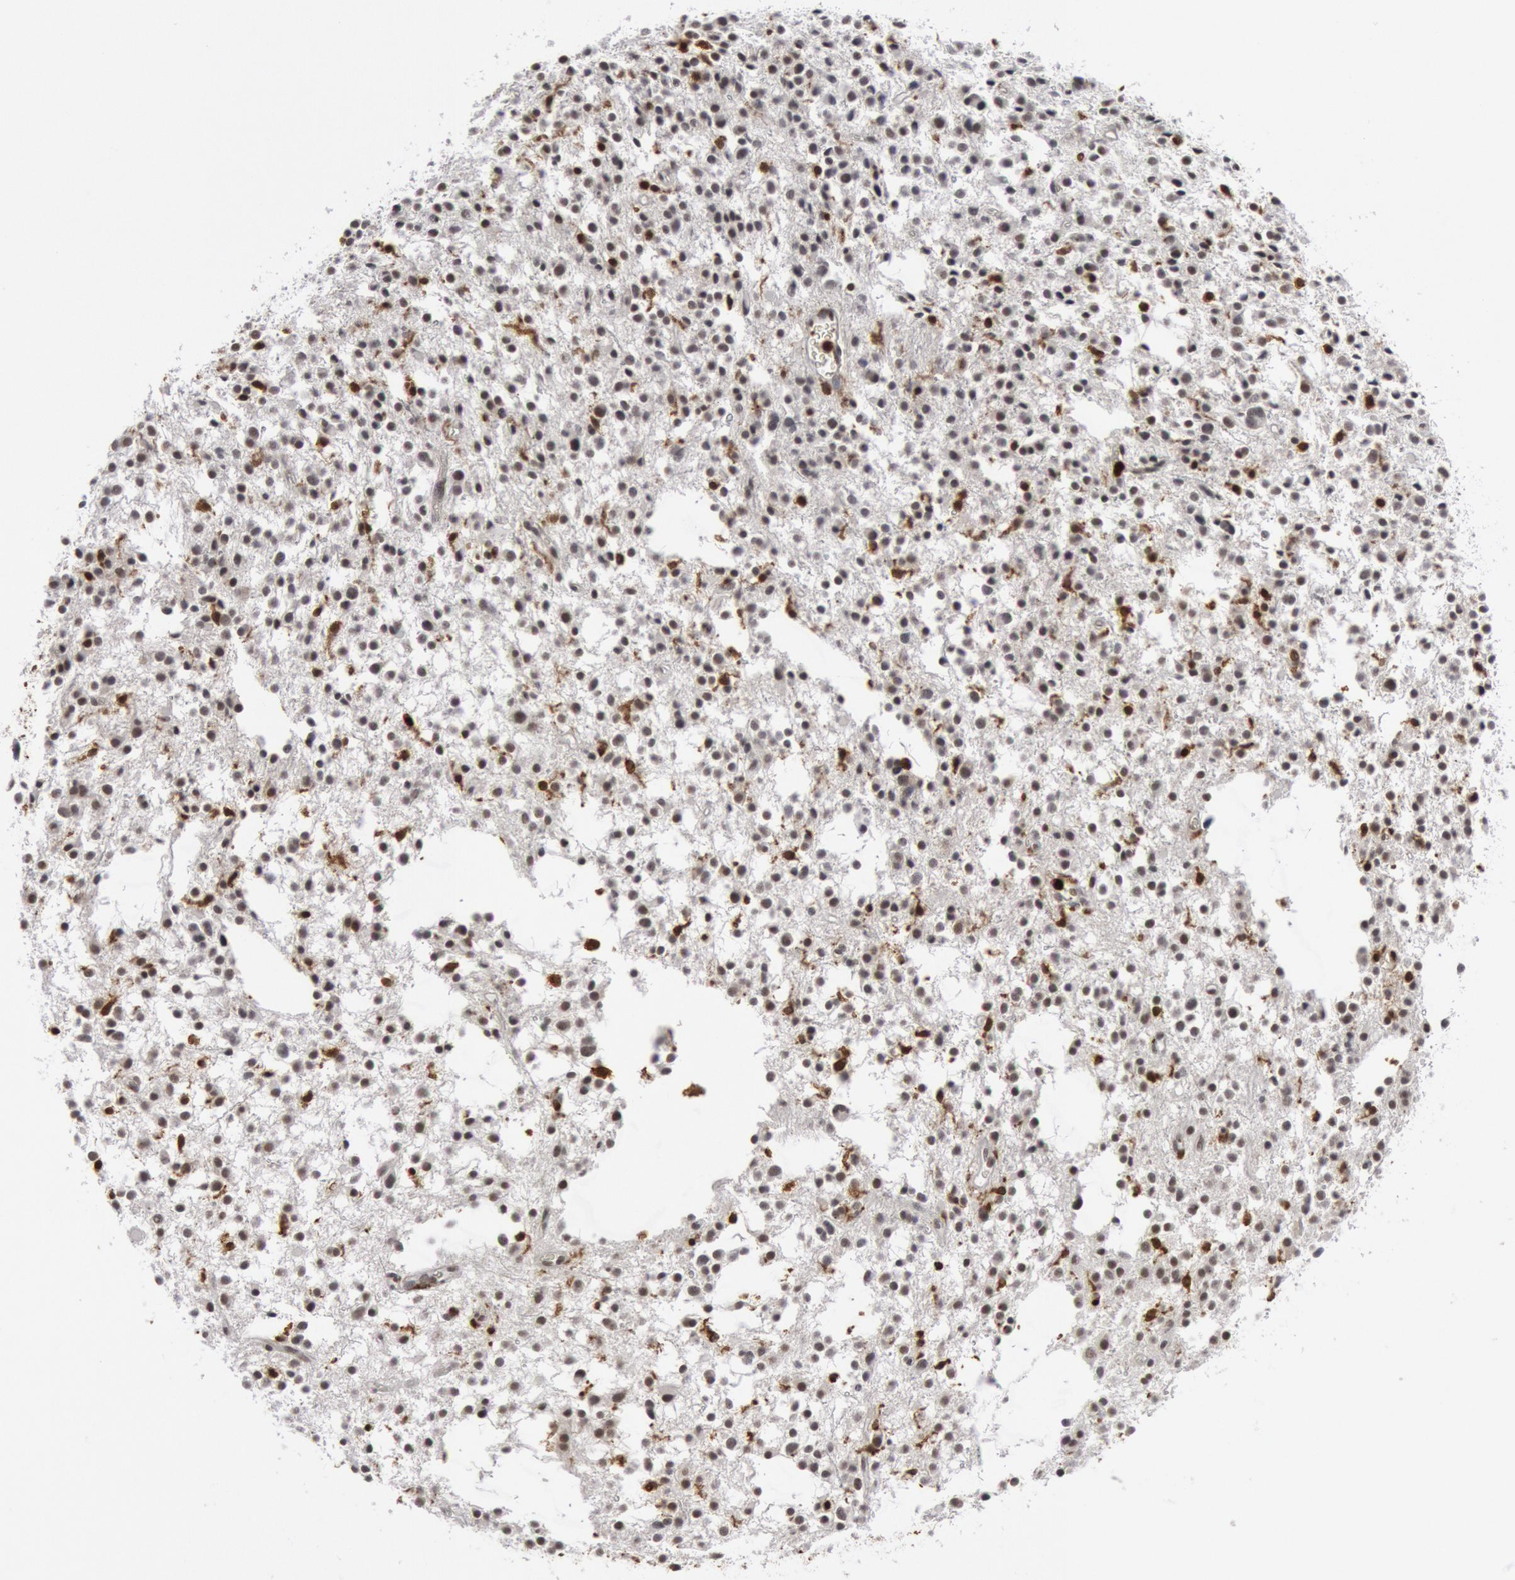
{"staining": {"intensity": "moderate", "quantity": "<25%", "location": "nuclear"}, "tissue": "glioma", "cell_type": "Tumor cells", "image_type": "cancer", "snomed": [{"axis": "morphology", "description": "Glioma, malignant, Low grade"}, {"axis": "topography", "description": "Brain"}], "caption": "This is an image of IHC staining of glioma, which shows moderate expression in the nuclear of tumor cells.", "gene": "PTPN6", "patient": {"sex": "female", "age": 36}}